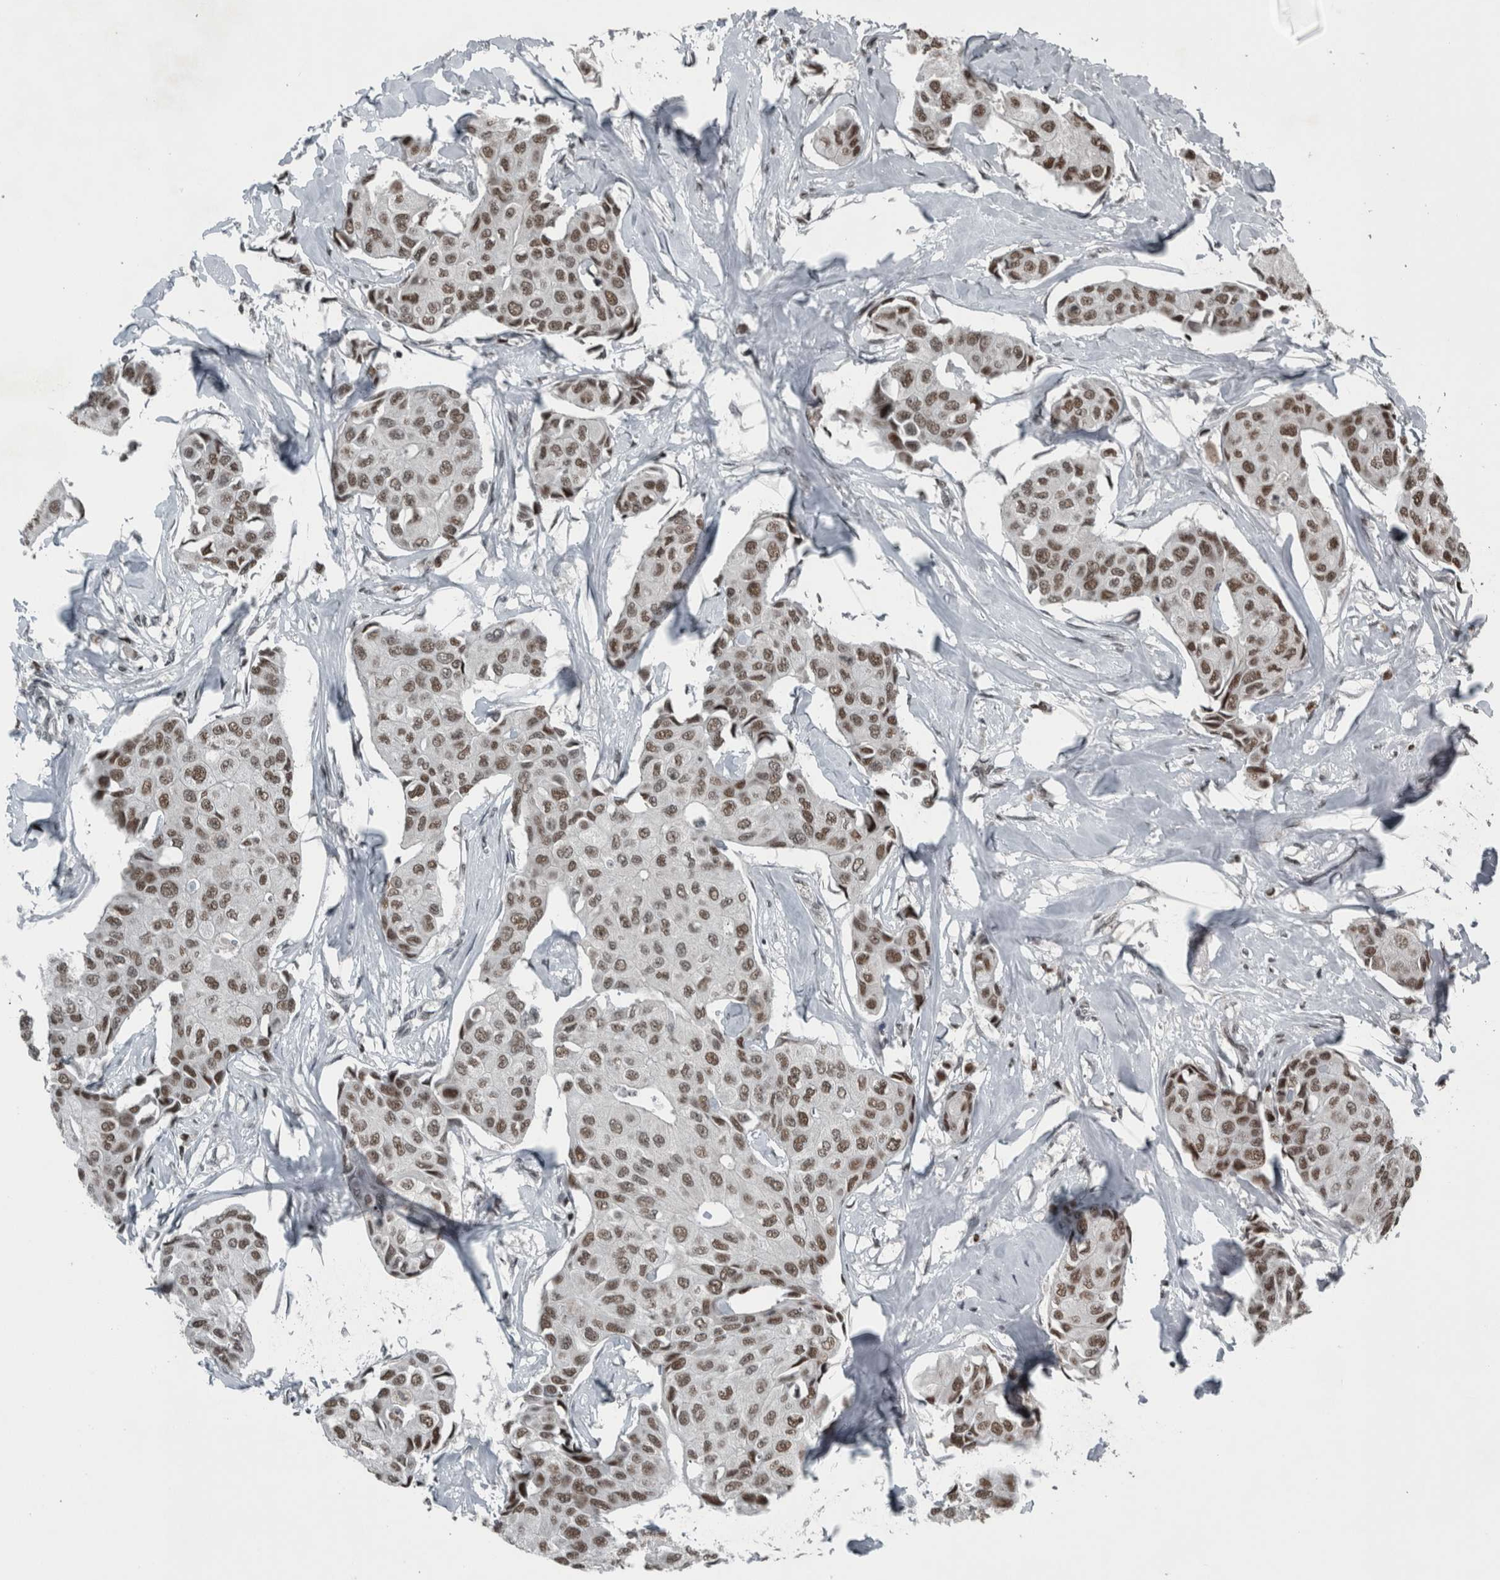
{"staining": {"intensity": "moderate", "quantity": ">75%", "location": "nuclear"}, "tissue": "breast cancer", "cell_type": "Tumor cells", "image_type": "cancer", "snomed": [{"axis": "morphology", "description": "Duct carcinoma"}, {"axis": "topography", "description": "Breast"}], "caption": "Protein staining of breast cancer tissue exhibits moderate nuclear expression in approximately >75% of tumor cells. Using DAB (brown) and hematoxylin (blue) stains, captured at high magnification using brightfield microscopy.", "gene": "UNC50", "patient": {"sex": "female", "age": 80}}